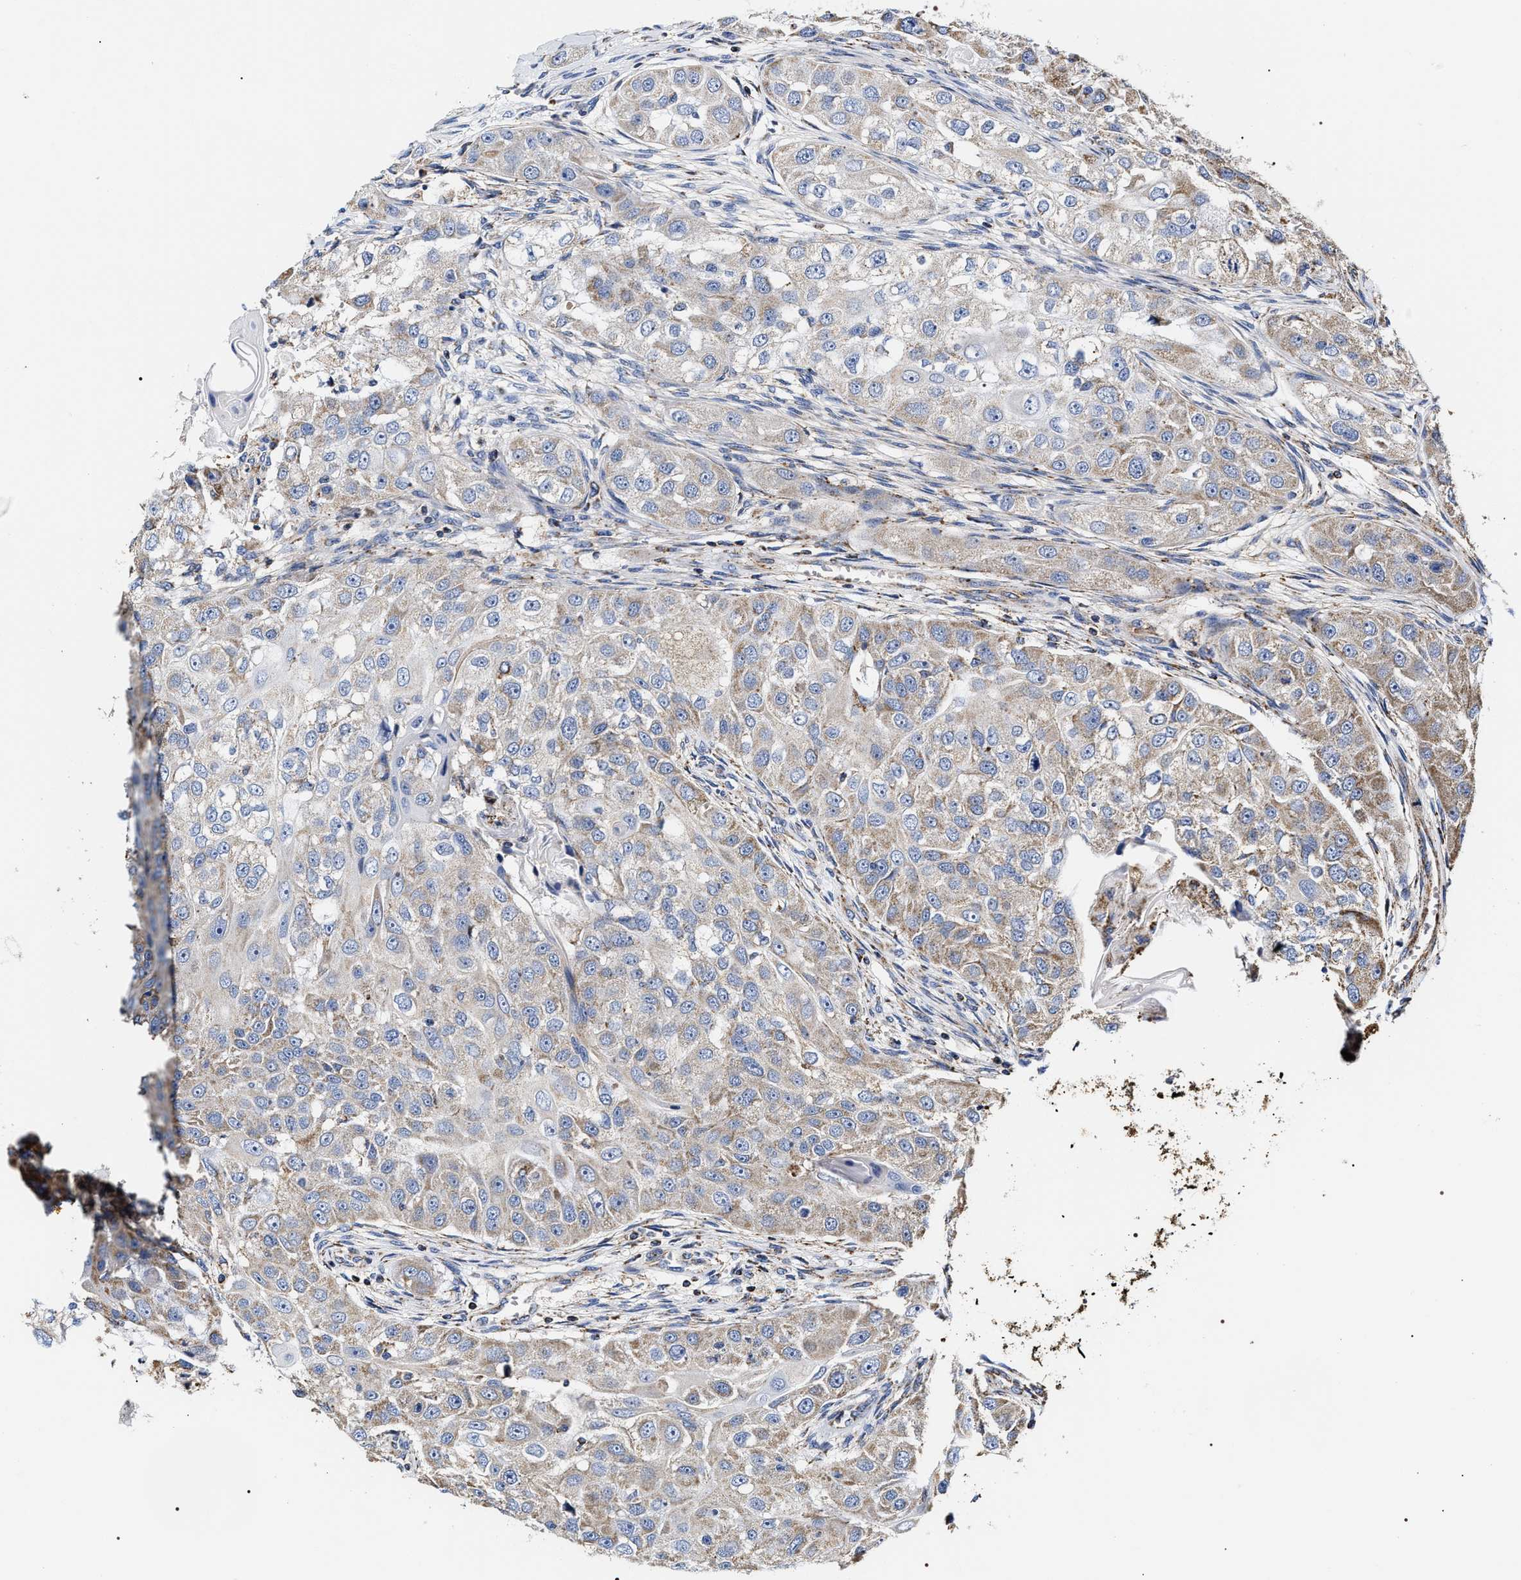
{"staining": {"intensity": "weak", "quantity": "25%-75%", "location": "cytoplasmic/membranous"}, "tissue": "head and neck cancer", "cell_type": "Tumor cells", "image_type": "cancer", "snomed": [{"axis": "morphology", "description": "Normal tissue, NOS"}, {"axis": "morphology", "description": "Squamous cell carcinoma, NOS"}, {"axis": "topography", "description": "Skeletal muscle"}, {"axis": "topography", "description": "Head-Neck"}], "caption": "An immunohistochemistry (IHC) histopathology image of tumor tissue is shown. Protein staining in brown labels weak cytoplasmic/membranous positivity in squamous cell carcinoma (head and neck) within tumor cells. The staining was performed using DAB, with brown indicating positive protein expression. Nuclei are stained blue with hematoxylin.", "gene": "COG5", "patient": {"sex": "male", "age": 51}}